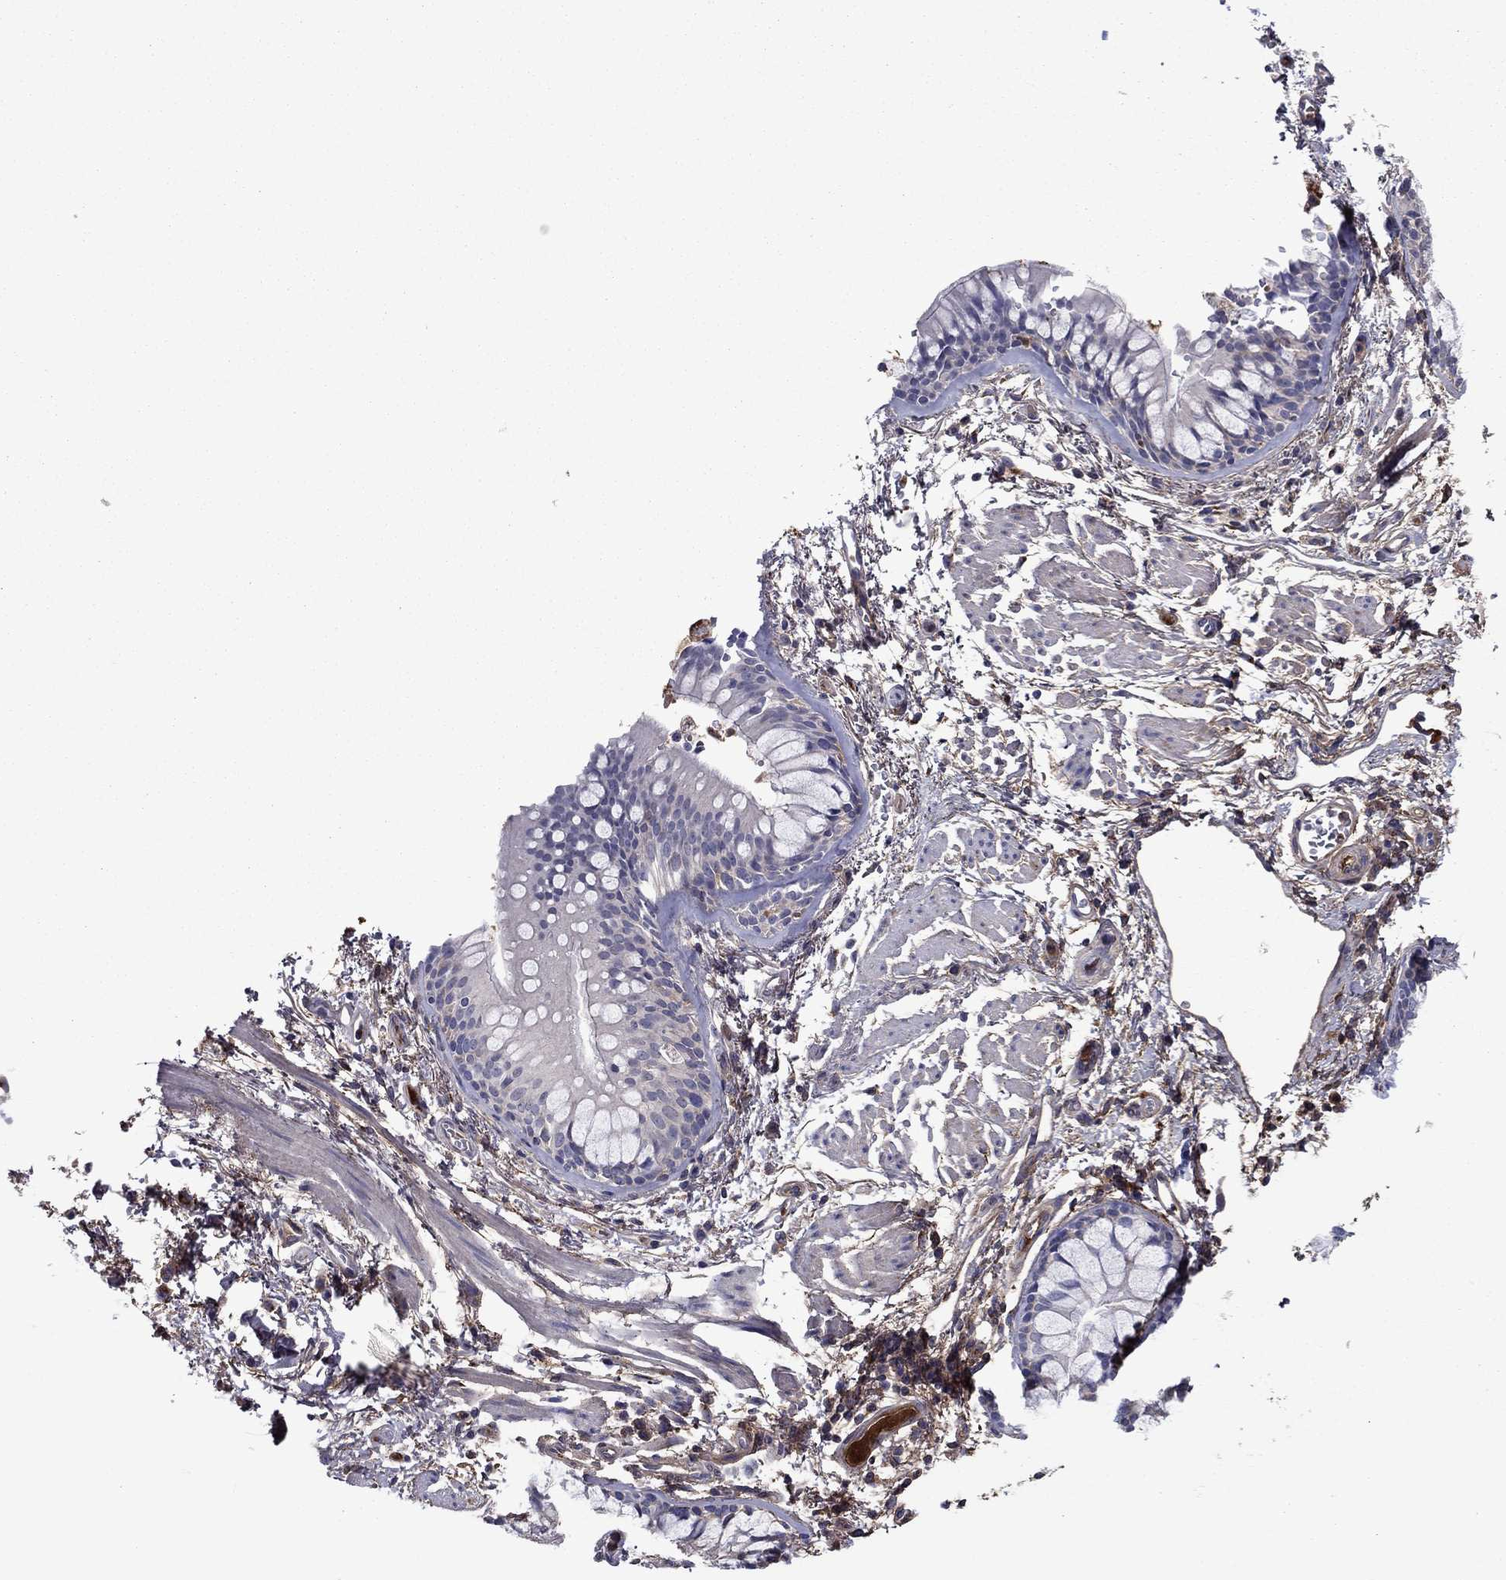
{"staining": {"intensity": "moderate", "quantity": "<25%", "location": "cytoplasmic/membranous"}, "tissue": "bronchus", "cell_type": "Respiratory epithelial cells", "image_type": "normal", "snomed": [{"axis": "morphology", "description": "Normal tissue, NOS"}, {"axis": "topography", "description": "Bronchus"}, {"axis": "topography", "description": "Lung"}], "caption": "Bronchus stained with DAB (3,3'-diaminobenzidine) immunohistochemistry (IHC) exhibits low levels of moderate cytoplasmic/membranous expression in about <25% of respiratory epithelial cells. (DAB (3,3'-diaminobenzidine) IHC with brightfield microscopy, high magnification).", "gene": "HPX", "patient": {"sex": "female", "age": 57}}